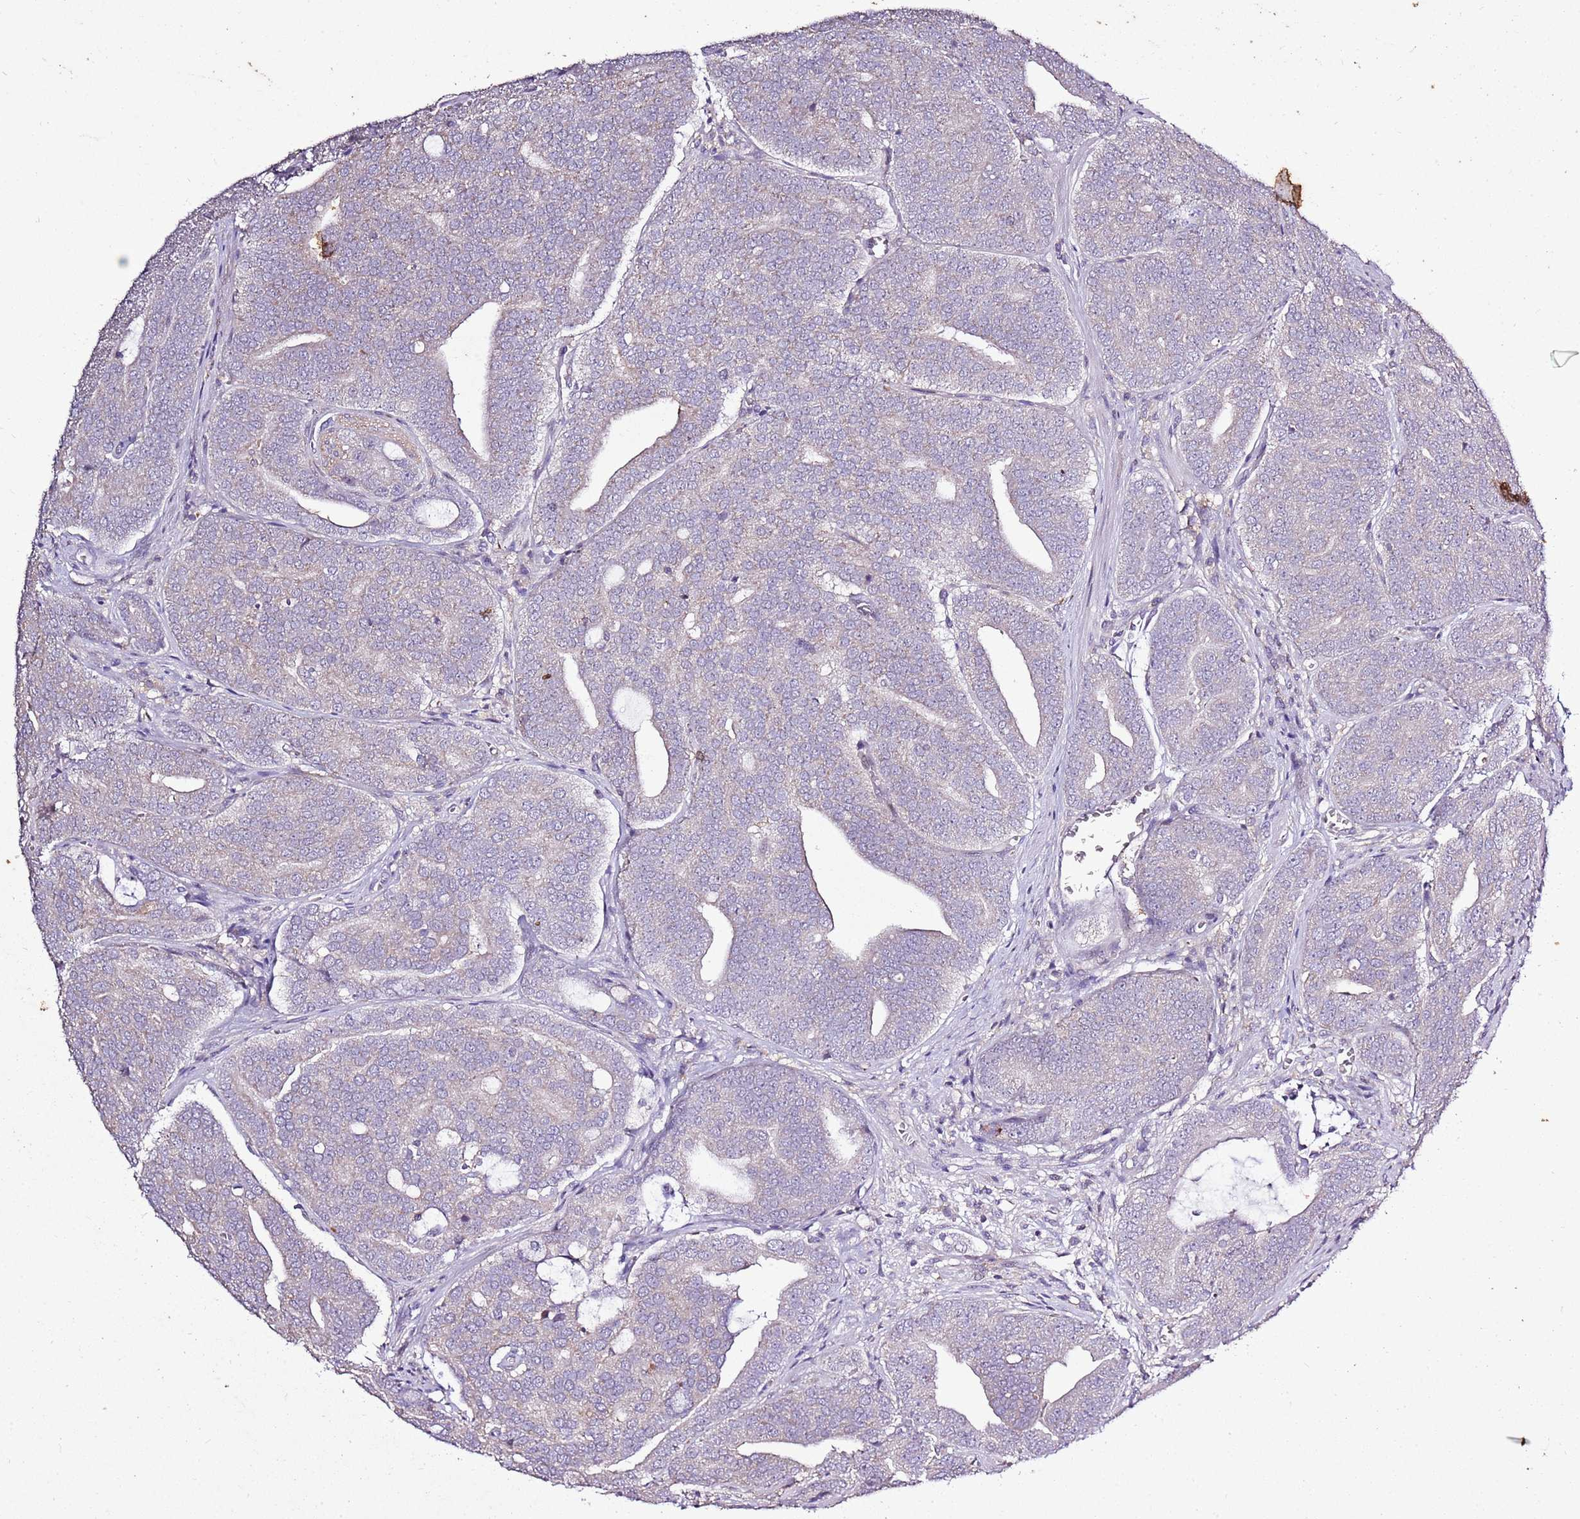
{"staining": {"intensity": "negative", "quantity": "none", "location": "none"}, "tissue": "prostate cancer", "cell_type": "Tumor cells", "image_type": "cancer", "snomed": [{"axis": "morphology", "description": "Adenocarcinoma, High grade"}, {"axis": "topography", "description": "Prostate"}], "caption": "The IHC micrograph has no significant expression in tumor cells of prostate cancer (adenocarcinoma (high-grade)) tissue. The staining was performed using DAB to visualize the protein expression in brown, while the nuclei were stained in blue with hematoxylin (Magnification: 20x).", "gene": "CAPN9", "patient": {"sex": "male", "age": 55}}